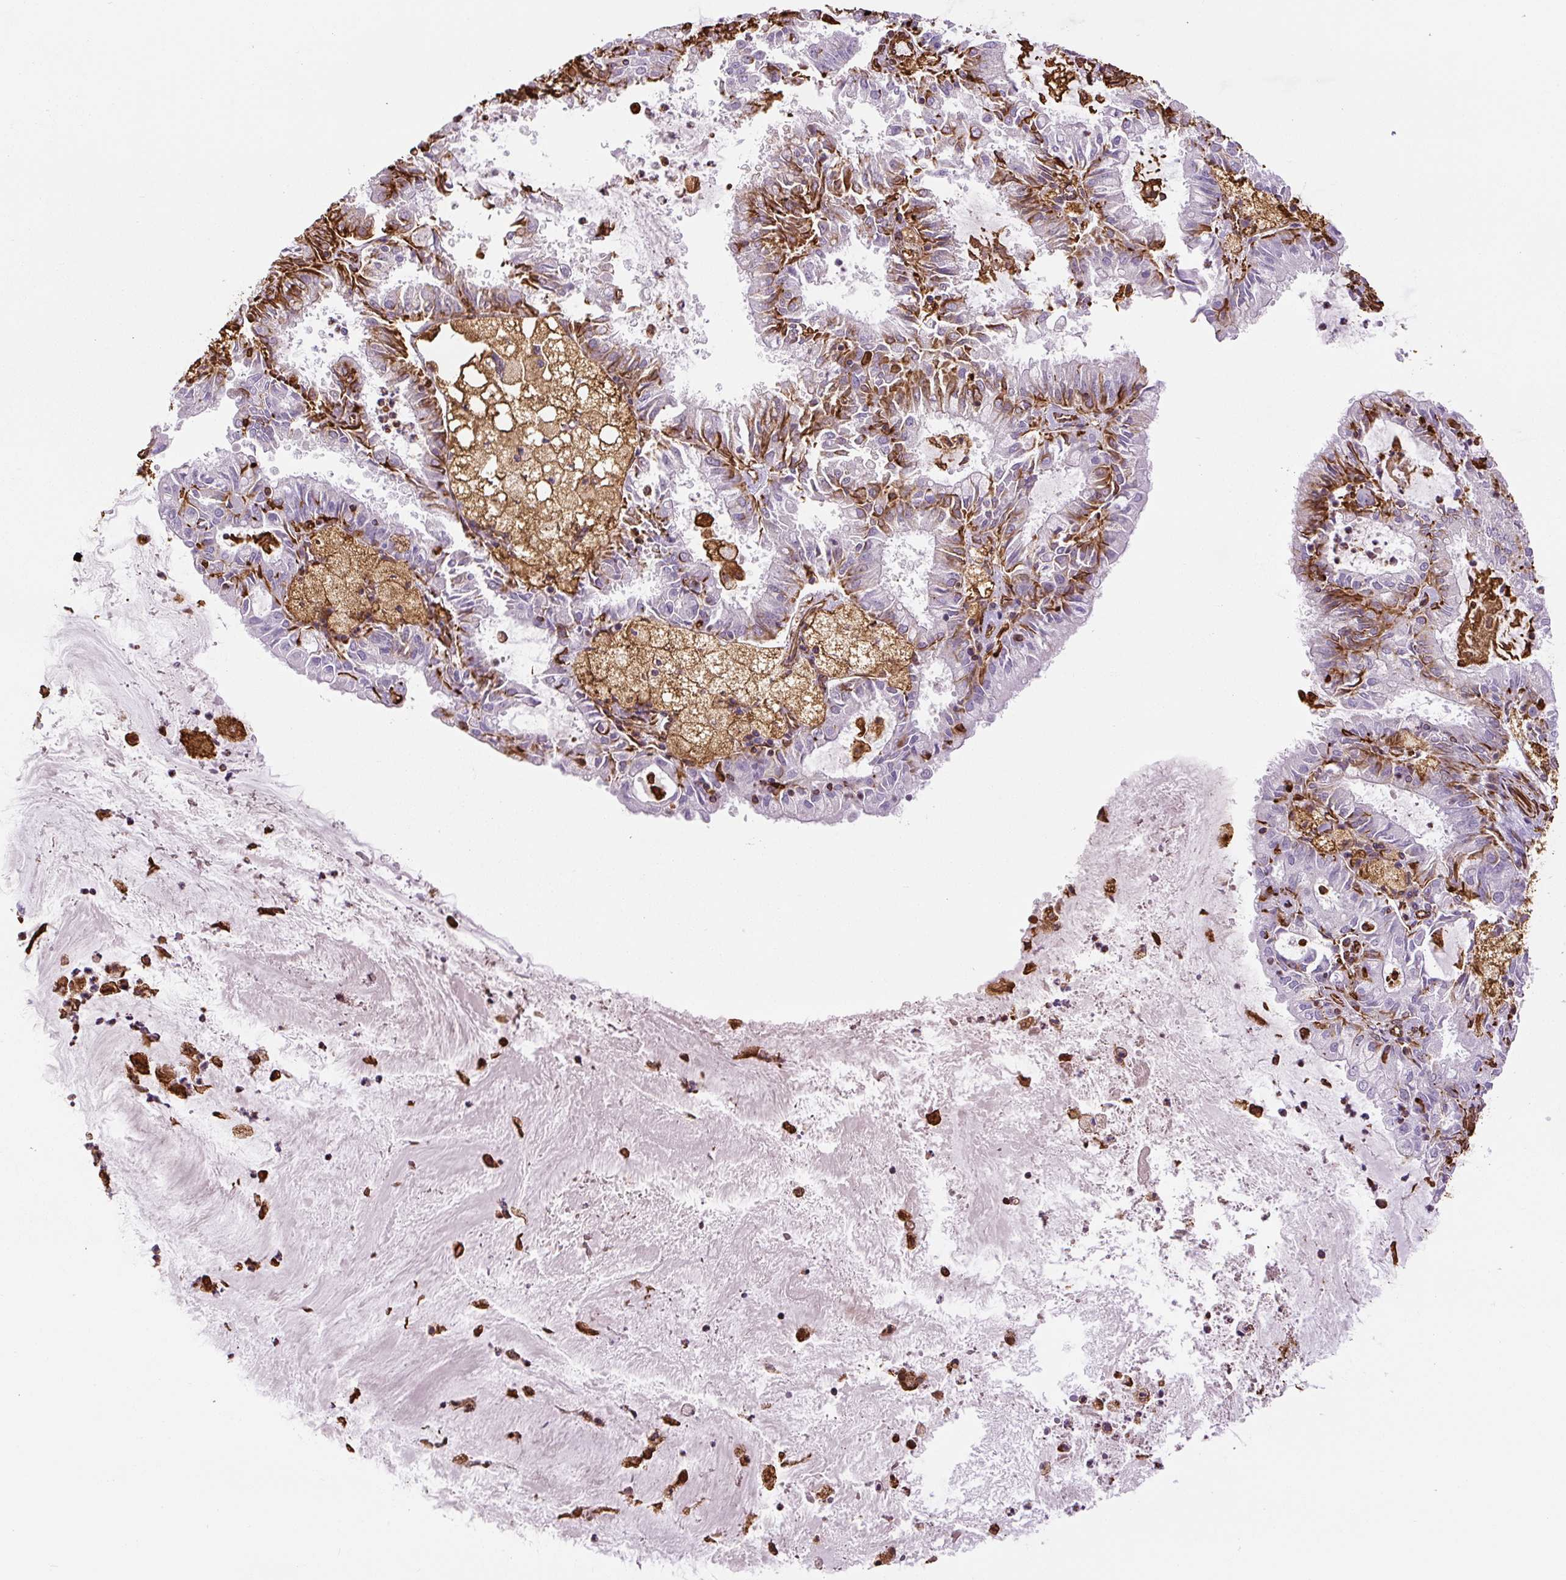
{"staining": {"intensity": "strong", "quantity": "25%-75%", "location": "cytoplasmic/membranous"}, "tissue": "endometrial cancer", "cell_type": "Tumor cells", "image_type": "cancer", "snomed": [{"axis": "morphology", "description": "Adenocarcinoma, NOS"}, {"axis": "topography", "description": "Endometrium"}], "caption": "A photomicrograph of human adenocarcinoma (endometrial) stained for a protein reveals strong cytoplasmic/membranous brown staining in tumor cells.", "gene": "VIM", "patient": {"sex": "female", "age": 57}}